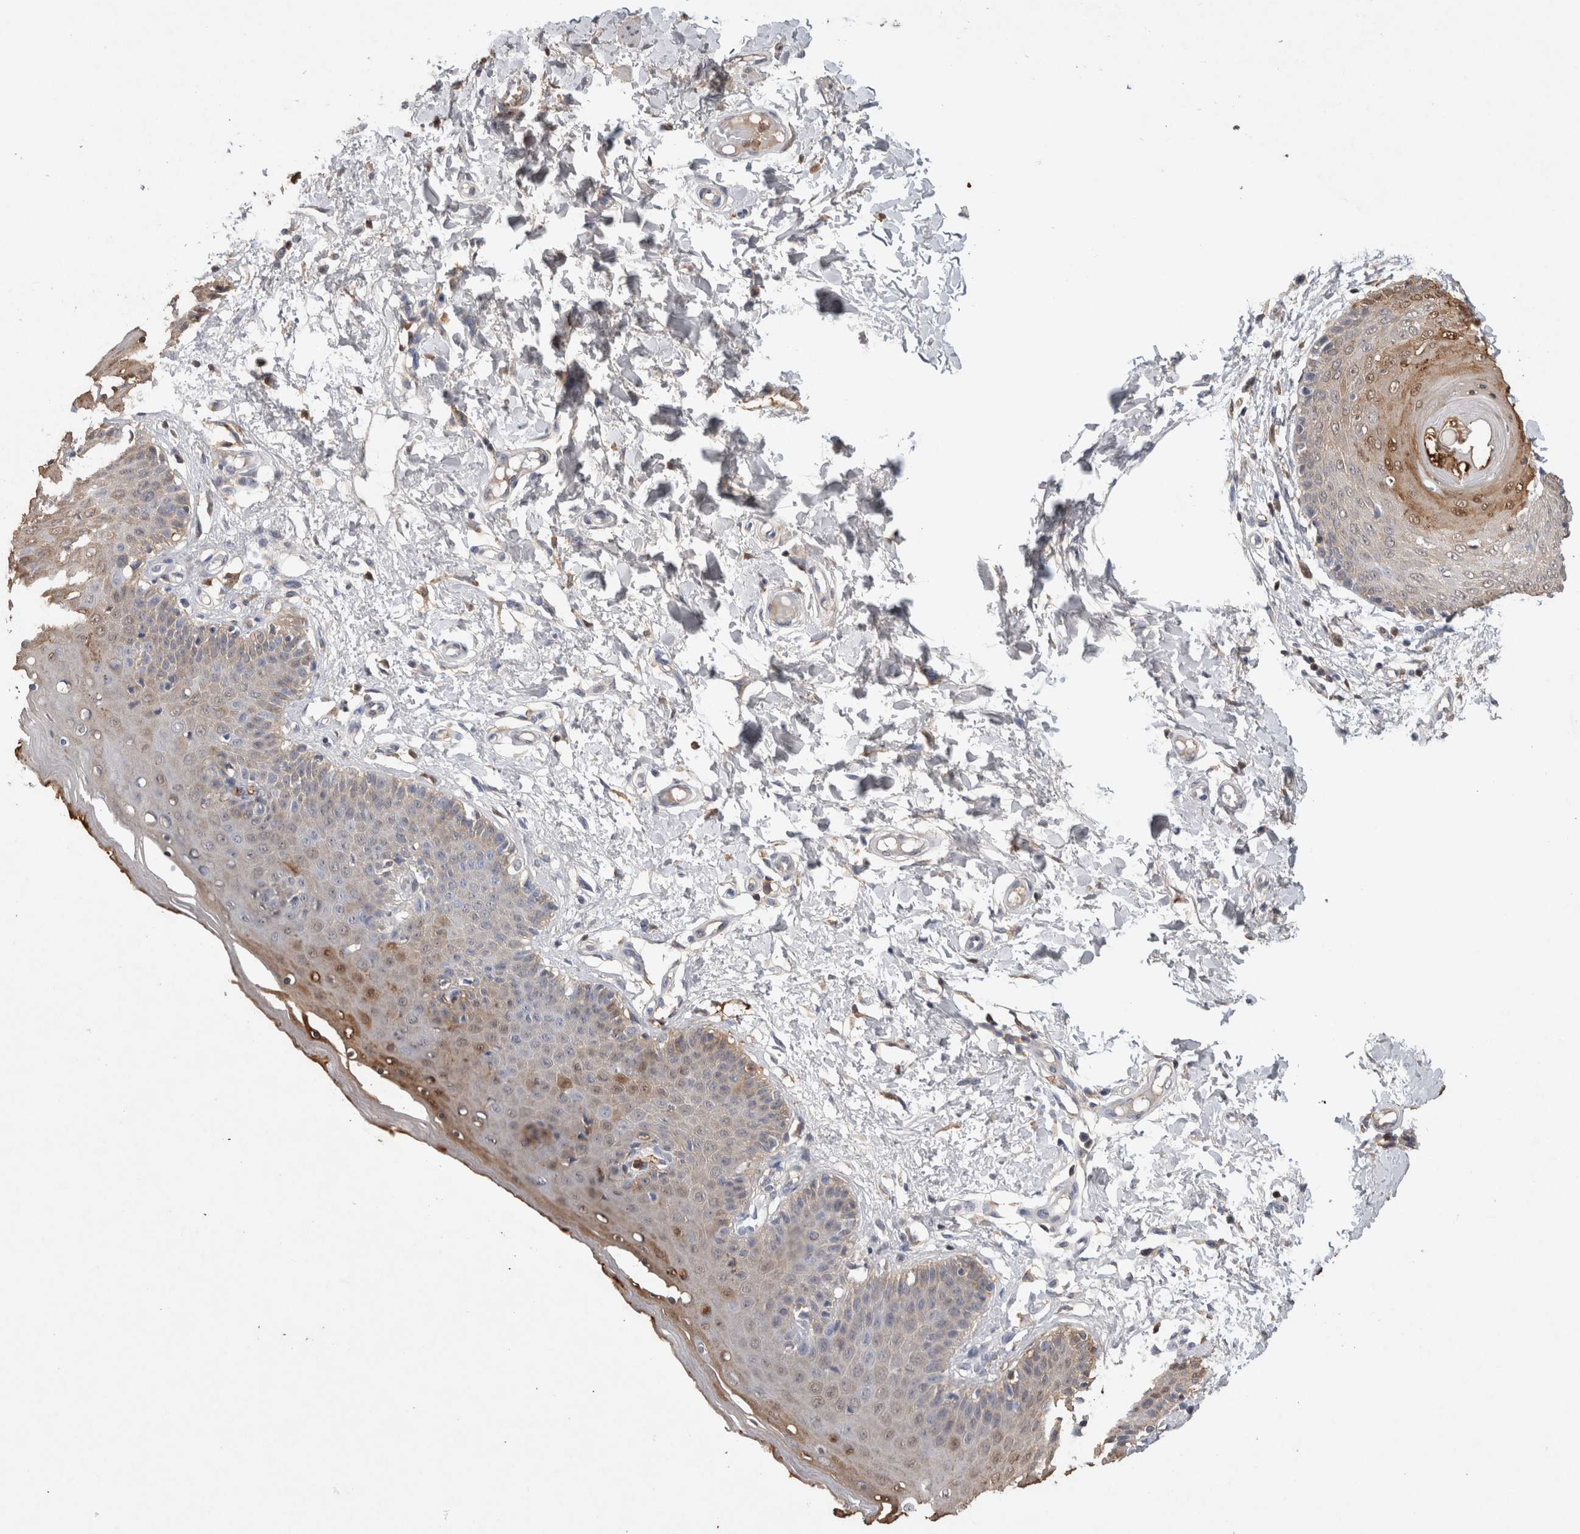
{"staining": {"intensity": "moderate", "quantity": "<25%", "location": "cytoplasmic/membranous"}, "tissue": "skin", "cell_type": "Epidermal cells", "image_type": "normal", "snomed": [{"axis": "morphology", "description": "Normal tissue, NOS"}, {"axis": "topography", "description": "Vulva"}], "caption": "The micrograph exhibits a brown stain indicating the presence of a protein in the cytoplasmic/membranous of epidermal cells in skin. (Brightfield microscopy of DAB IHC at high magnification).", "gene": "FABP7", "patient": {"sex": "female", "age": 66}}